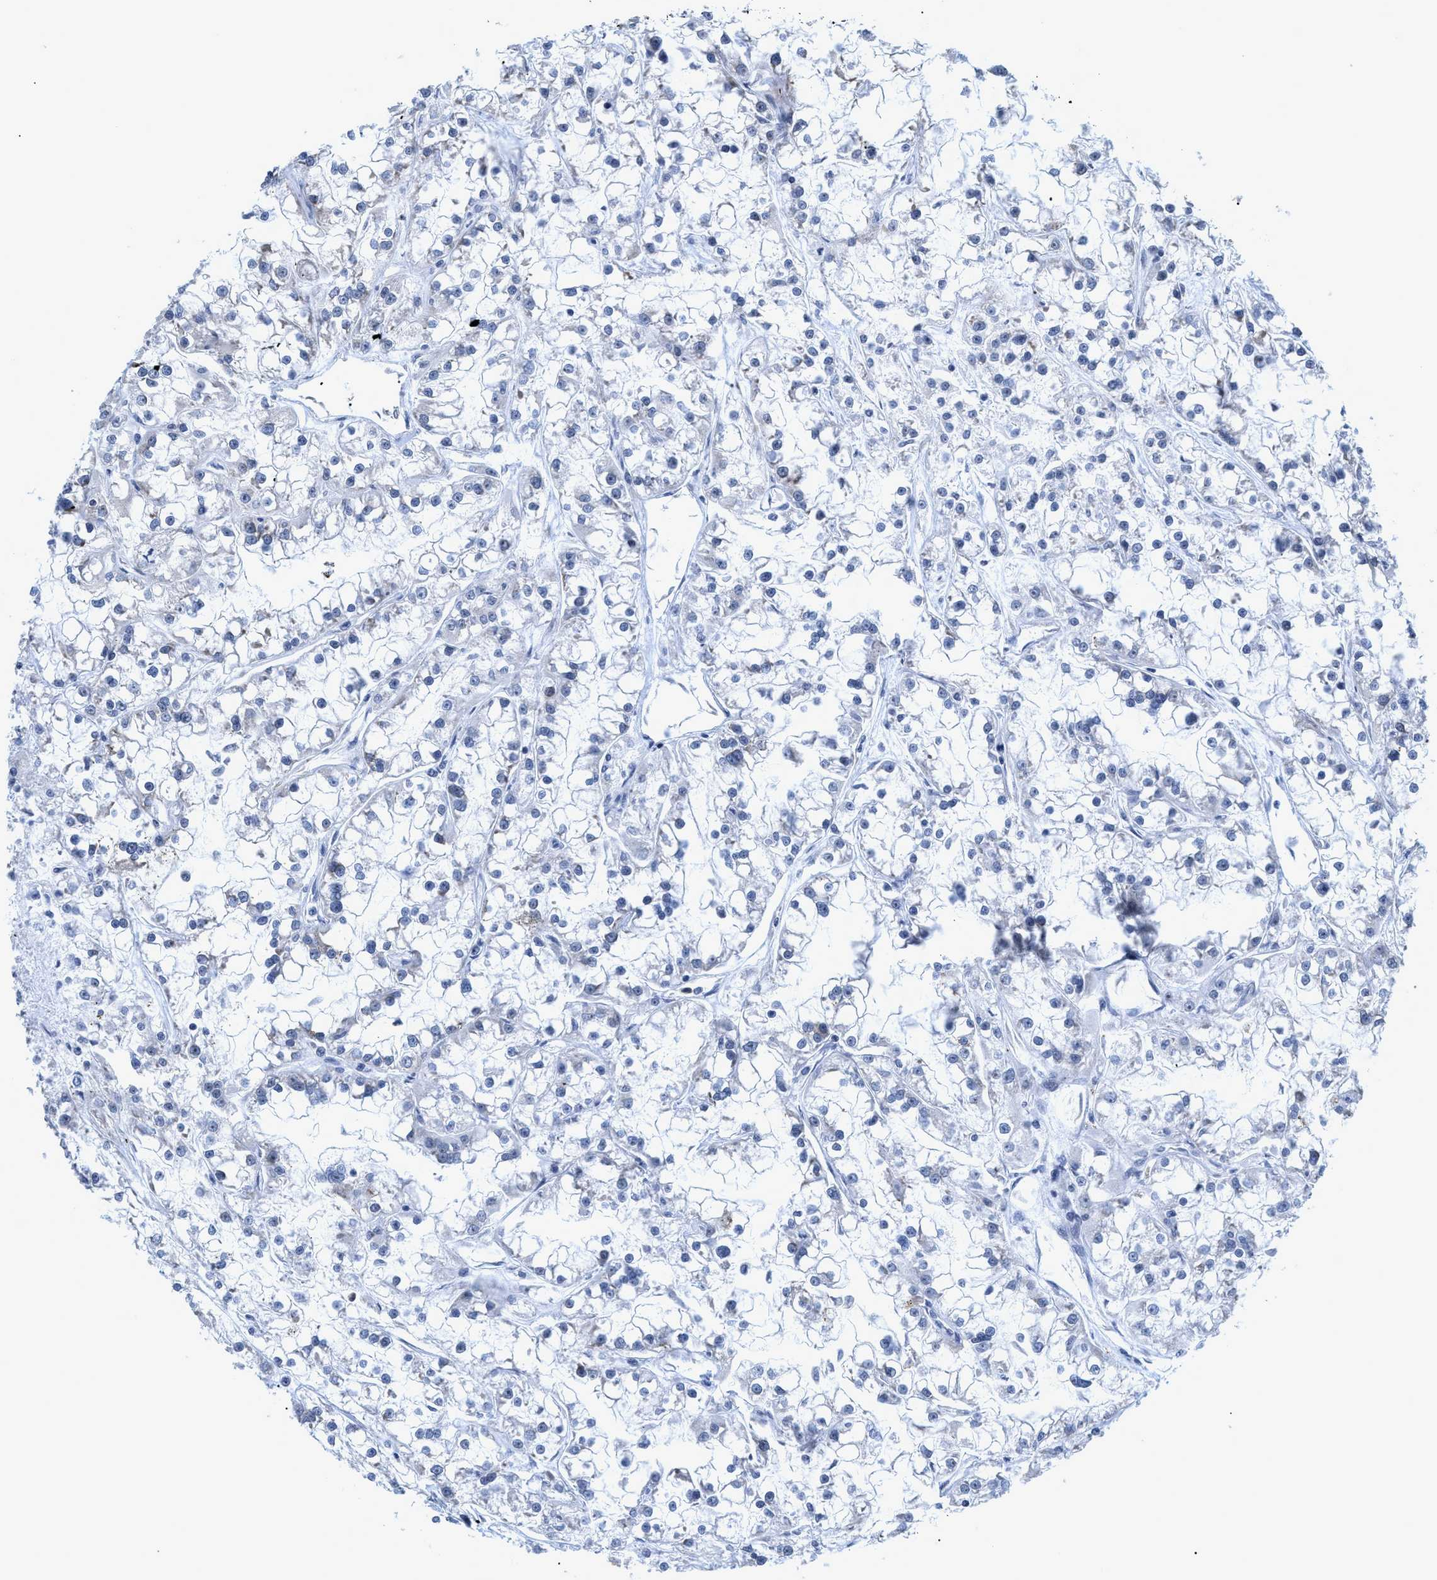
{"staining": {"intensity": "negative", "quantity": "none", "location": "none"}, "tissue": "renal cancer", "cell_type": "Tumor cells", "image_type": "cancer", "snomed": [{"axis": "morphology", "description": "Adenocarcinoma, NOS"}, {"axis": "topography", "description": "Kidney"}], "caption": "This is a histopathology image of immunohistochemistry staining of renal cancer (adenocarcinoma), which shows no expression in tumor cells. (Brightfield microscopy of DAB (3,3'-diaminobenzidine) IHC at high magnification).", "gene": "GPRASP2", "patient": {"sex": "female", "age": 52}}